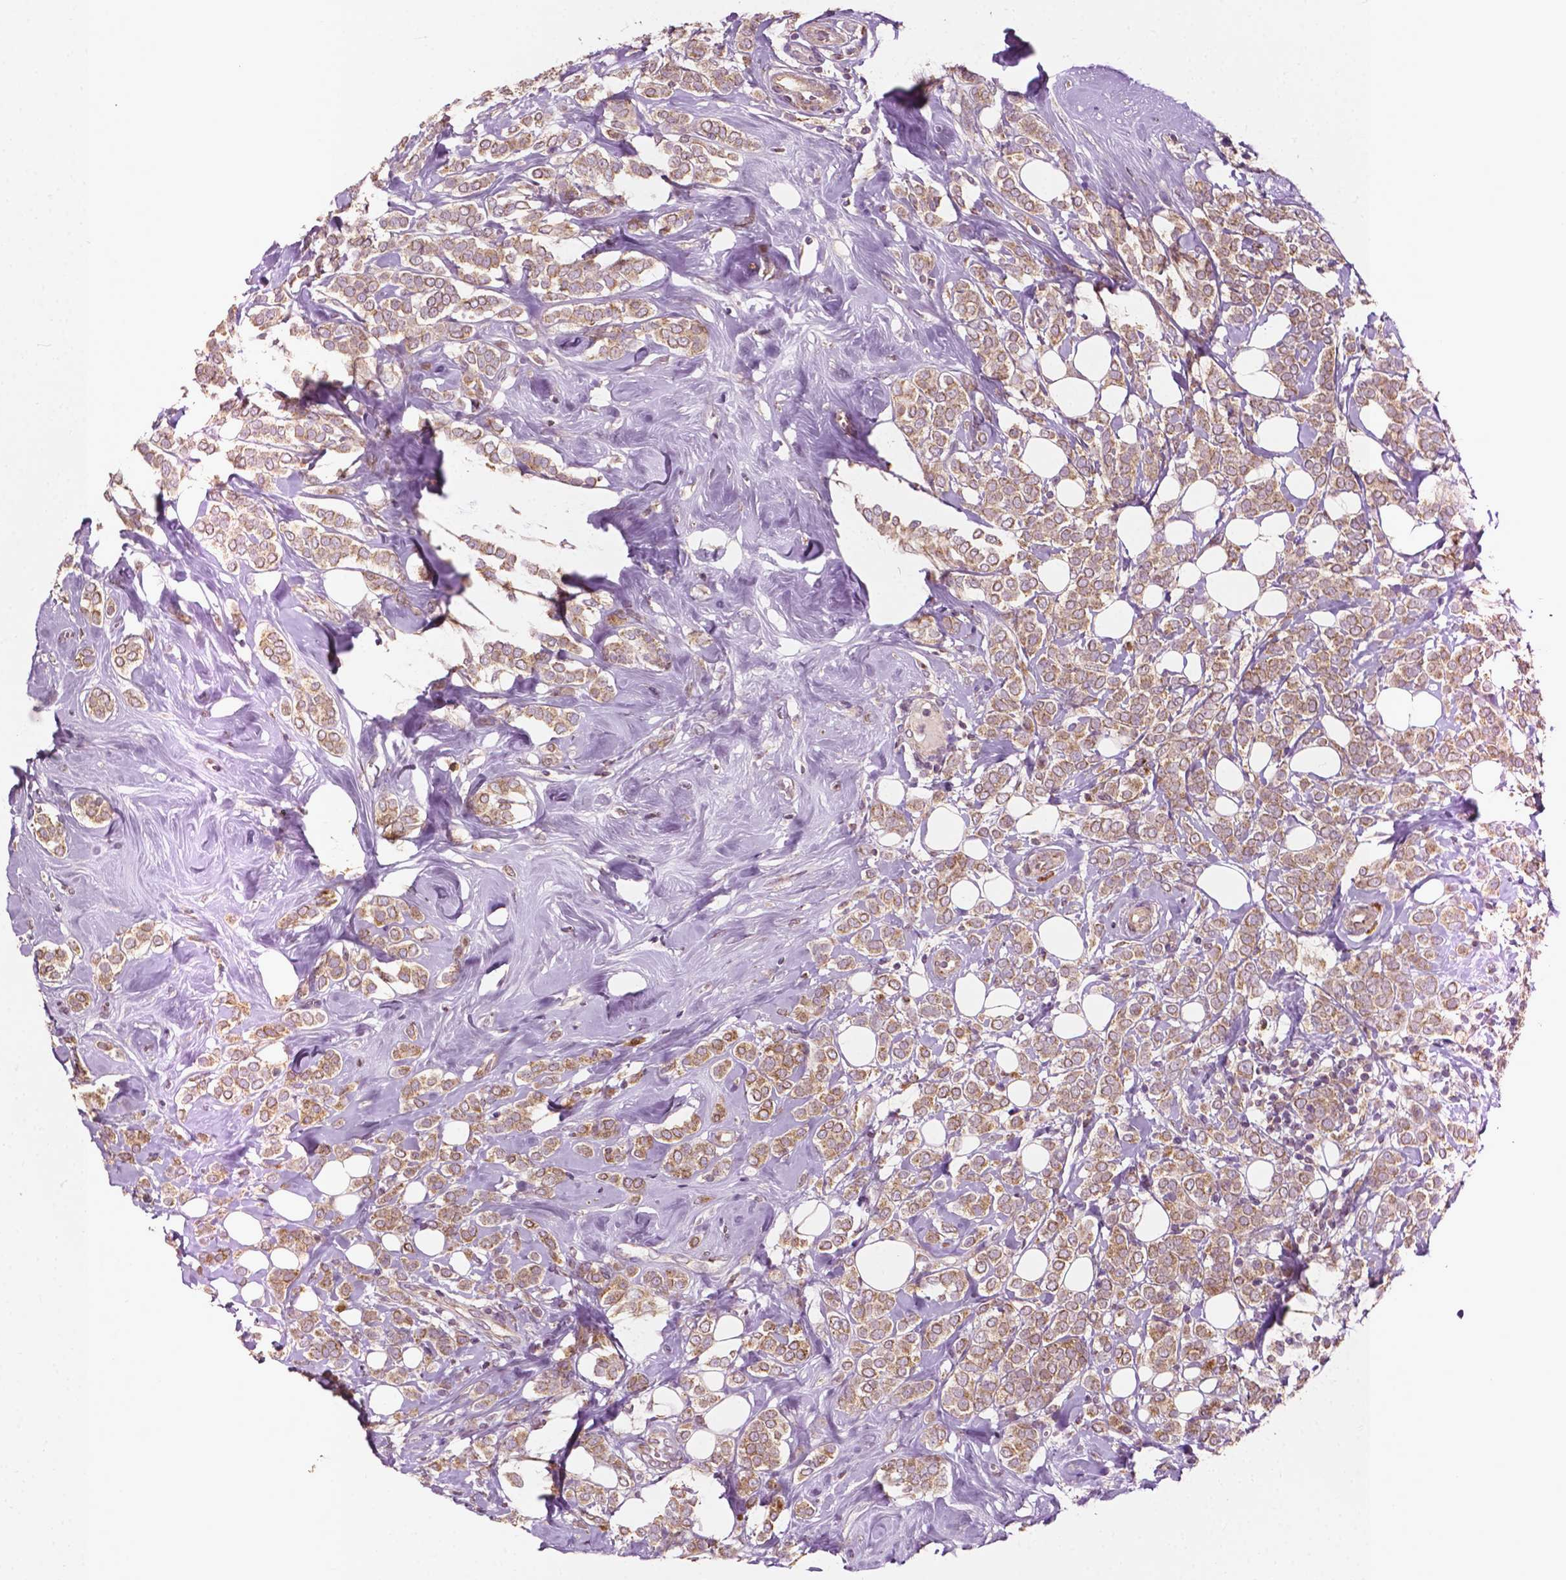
{"staining": {"intensity": "moderate", "quantity": ">75%", "location": "cytoplasmic/membranous"}, "tissue": "breast cancer", "cell_type": "Tumor cells", "image_type": "cancer", "snomed": [{"axis": "morphology", "description": "Lobular carcinoma"}, {"axis": "topography", "description": "Breast"}], "caption": "Breast cancer (lobular carcinoma) stained with DAB IHC exhibits medium levels of moderate cytoplasmic/membranous staining in approximately >75% of tumor cells. The staining was performed using DAB, with brown indicating positive protein expression. Nuclei are stained blue with hematoxylin.", "gene": "EBAG9", "patient": {"sex": "female", "age": 49}}